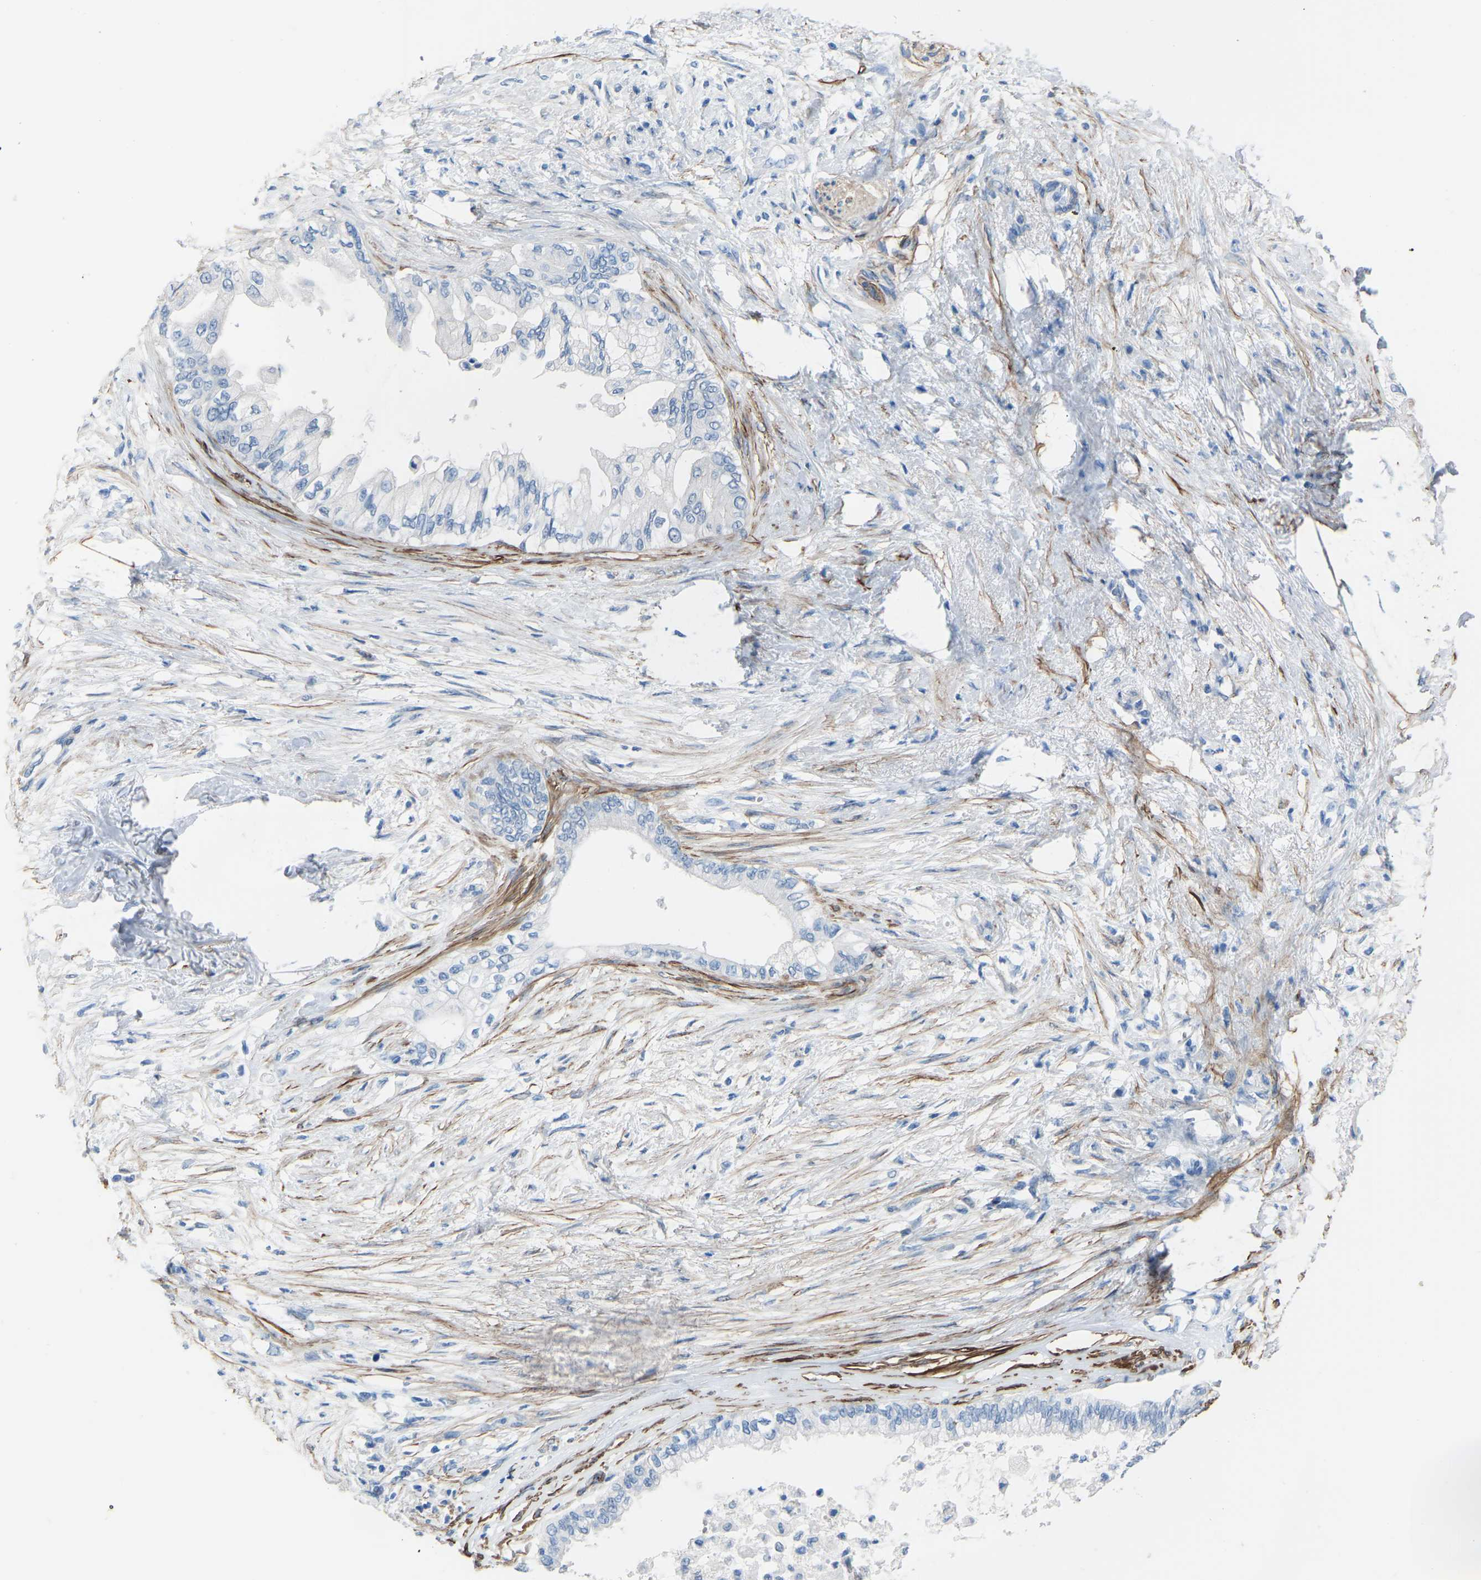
{"staining": {"intensity": "negative", "quantity": "none", "location": "none"}, "tissue": "pancreatic cancer", "cell_type": "Tumor cells", "image_type": "cancer", "snomed": [{"axis": "morphology", "description": "Normal tissue, NOS"}, {"axis": "morphology", "description": "Adenocarcinoma, NOS"}, {"axis": "topography", "description": "Pancreas"}, {"axis": "topography", "description": "Duodenum"}], "caption": "High magnification brightfield microscopy of pancreatic adenocarcinoma stained with DAB (3,3'-diaminobenzidine) (brown) and counterstained with hematoxylin (blue): tumor cells show no significant positivity.", "gene": "MYH10", "patient": {"sex": "female", "age": 60}}